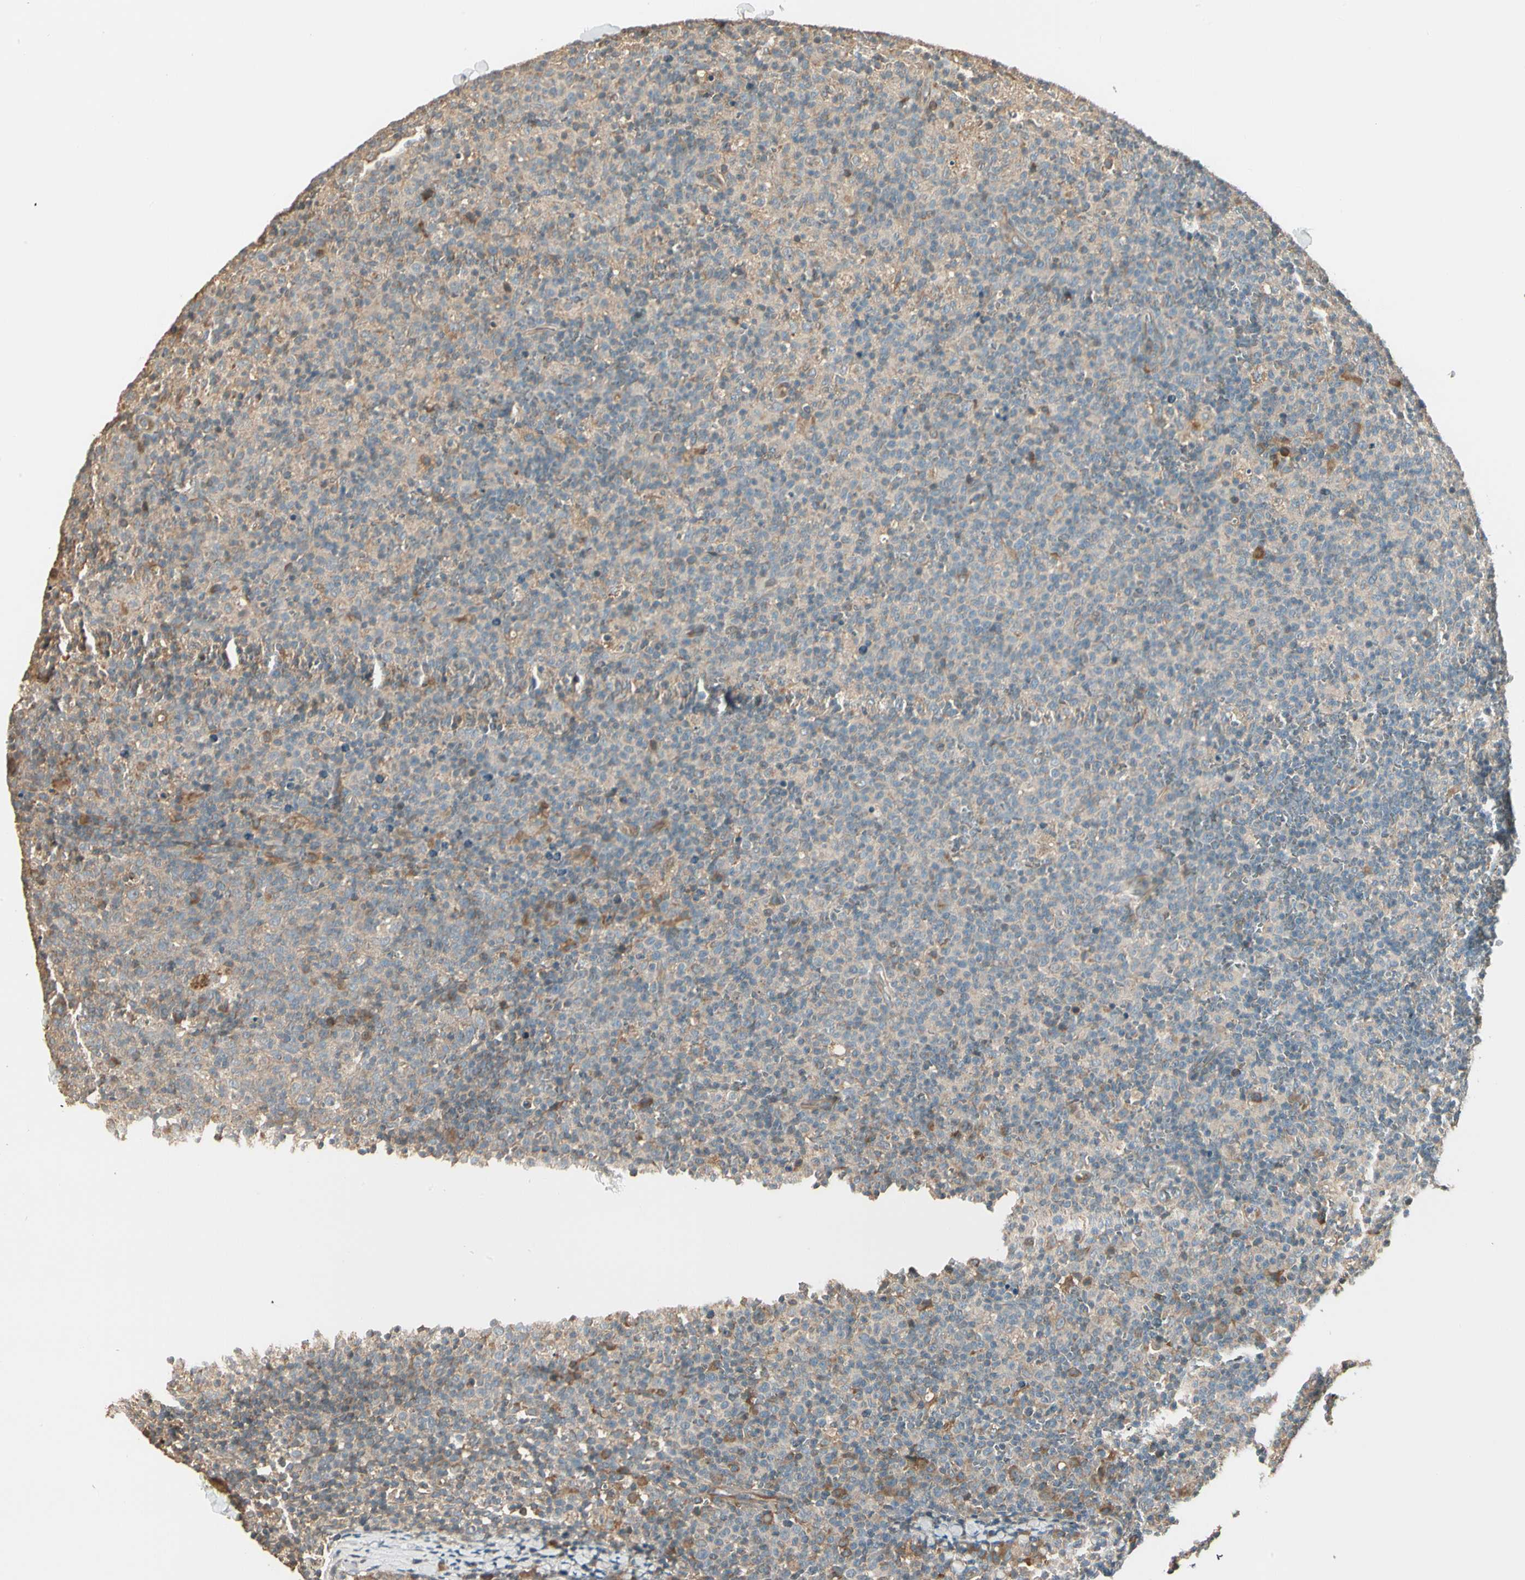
{"staining": {"intensity": "weak", "quantity": ">75%", "location": "cytoplasmic/membranous"}, "tissue": "lymph node", "cell_type": "Germinal center cells", "image_type": "normal", "snomed": [{"axis": "morphology", "description": "Normal tissue, NOS"}, {"axis": "morphology", "description": "Inflammation, NOS"}, {"axis": "topography", "description": "Lymph node"}], "caption": "Lymph node stained with IHC shows weak cytoplasmic/membranous expression in approximately >75% of germinal center cells.", "gene": "TNFRSF21", "patient": {"sex": "male", "age": 55}}